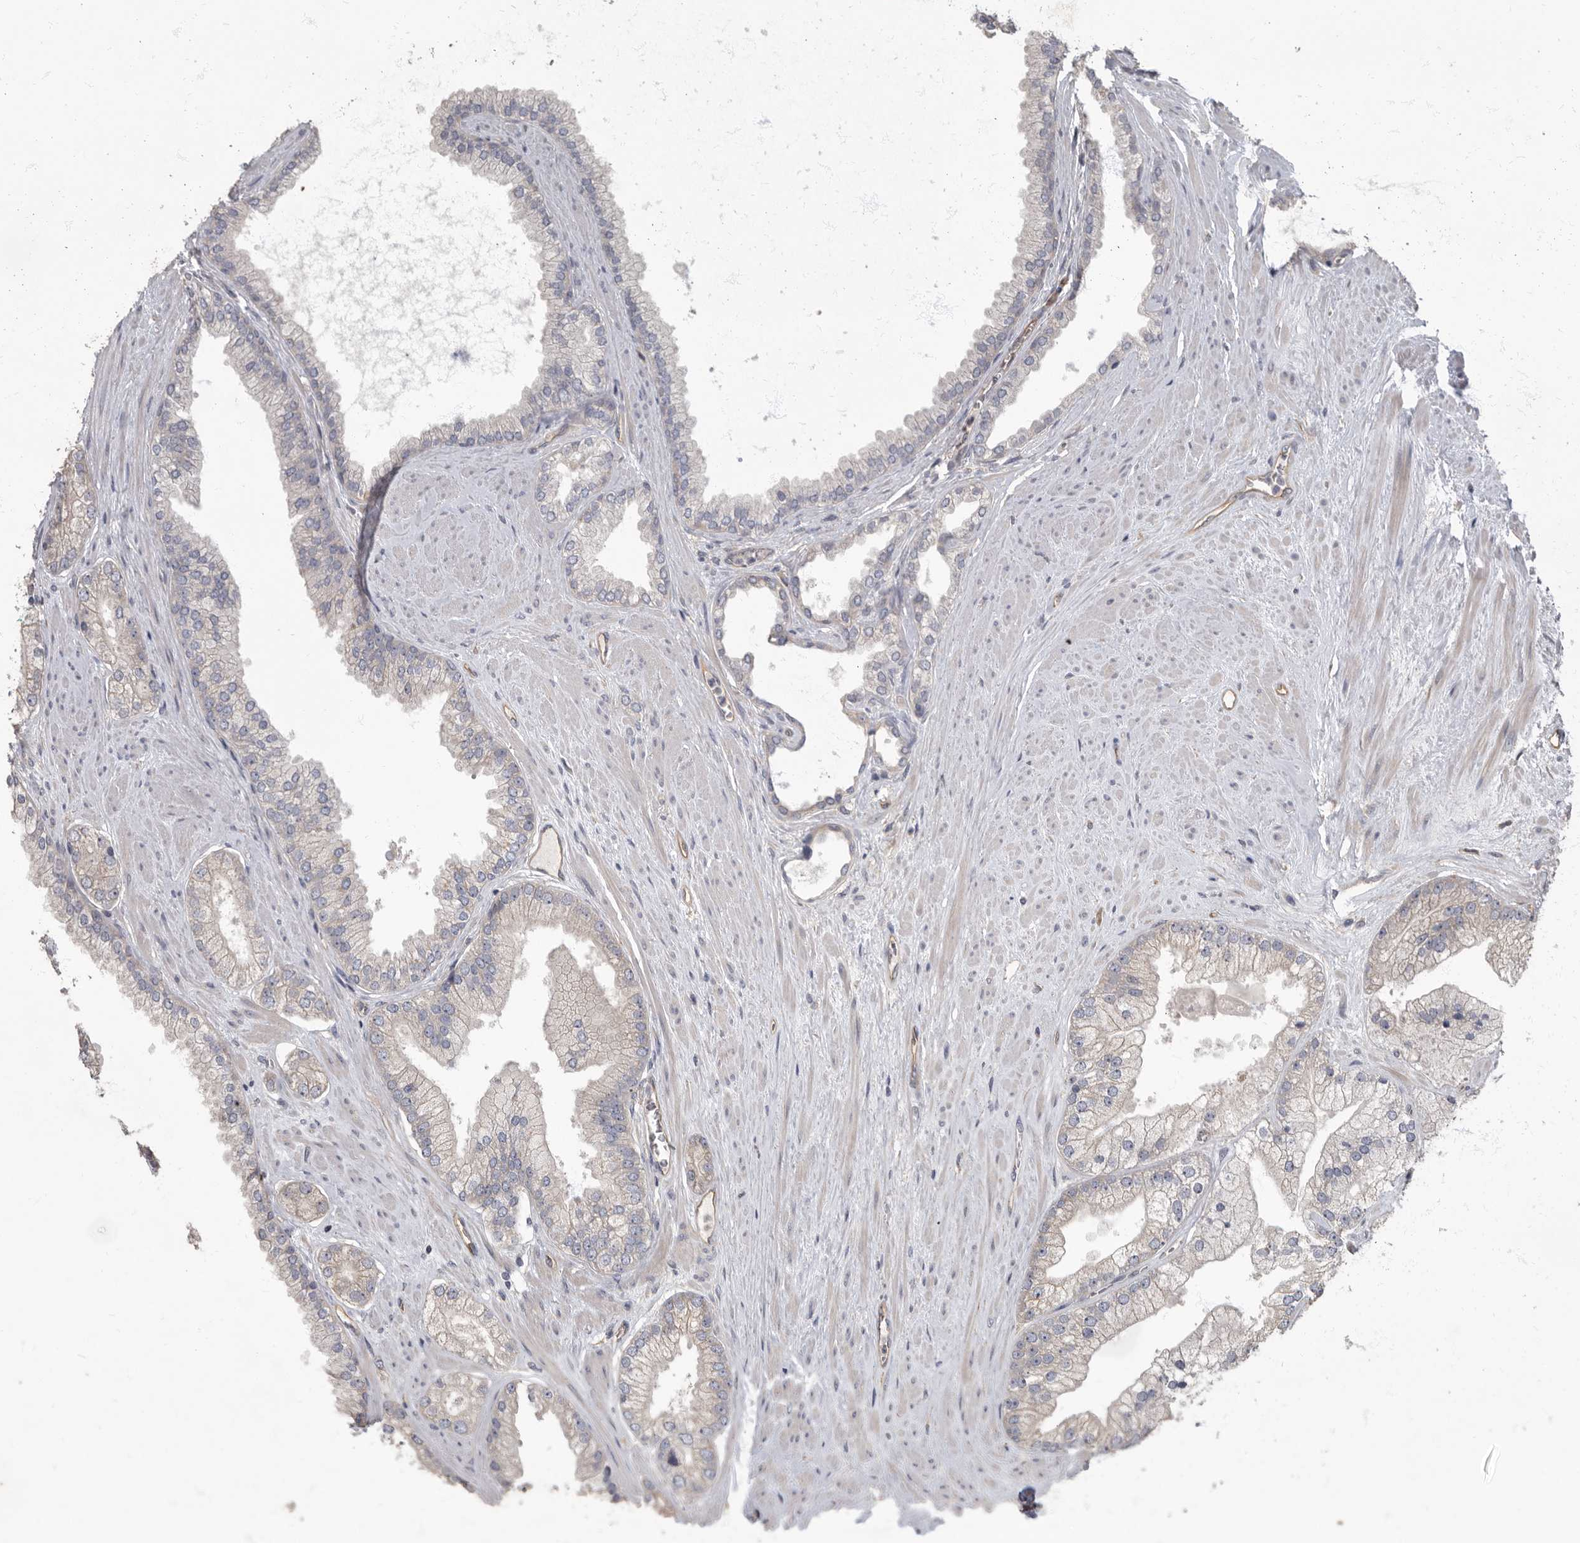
{"staining": {"intensity": "negative", "quantity": "none", "location": "none"}, "tissue": "prostate cancer", "cell_type": "Tumor cells", "image_type": "cancer", "snomed": [{"axis": "morphology", "description": "Adenocarcinoma, High grade"}, {"axis": "topography", "description": "Prostate"}], "caption": "Protein analysis of prostate cancer reveals no significant staining in tumor cells.", "gene": "PDK1", "patient": {"sex": "male", "age": 58}}